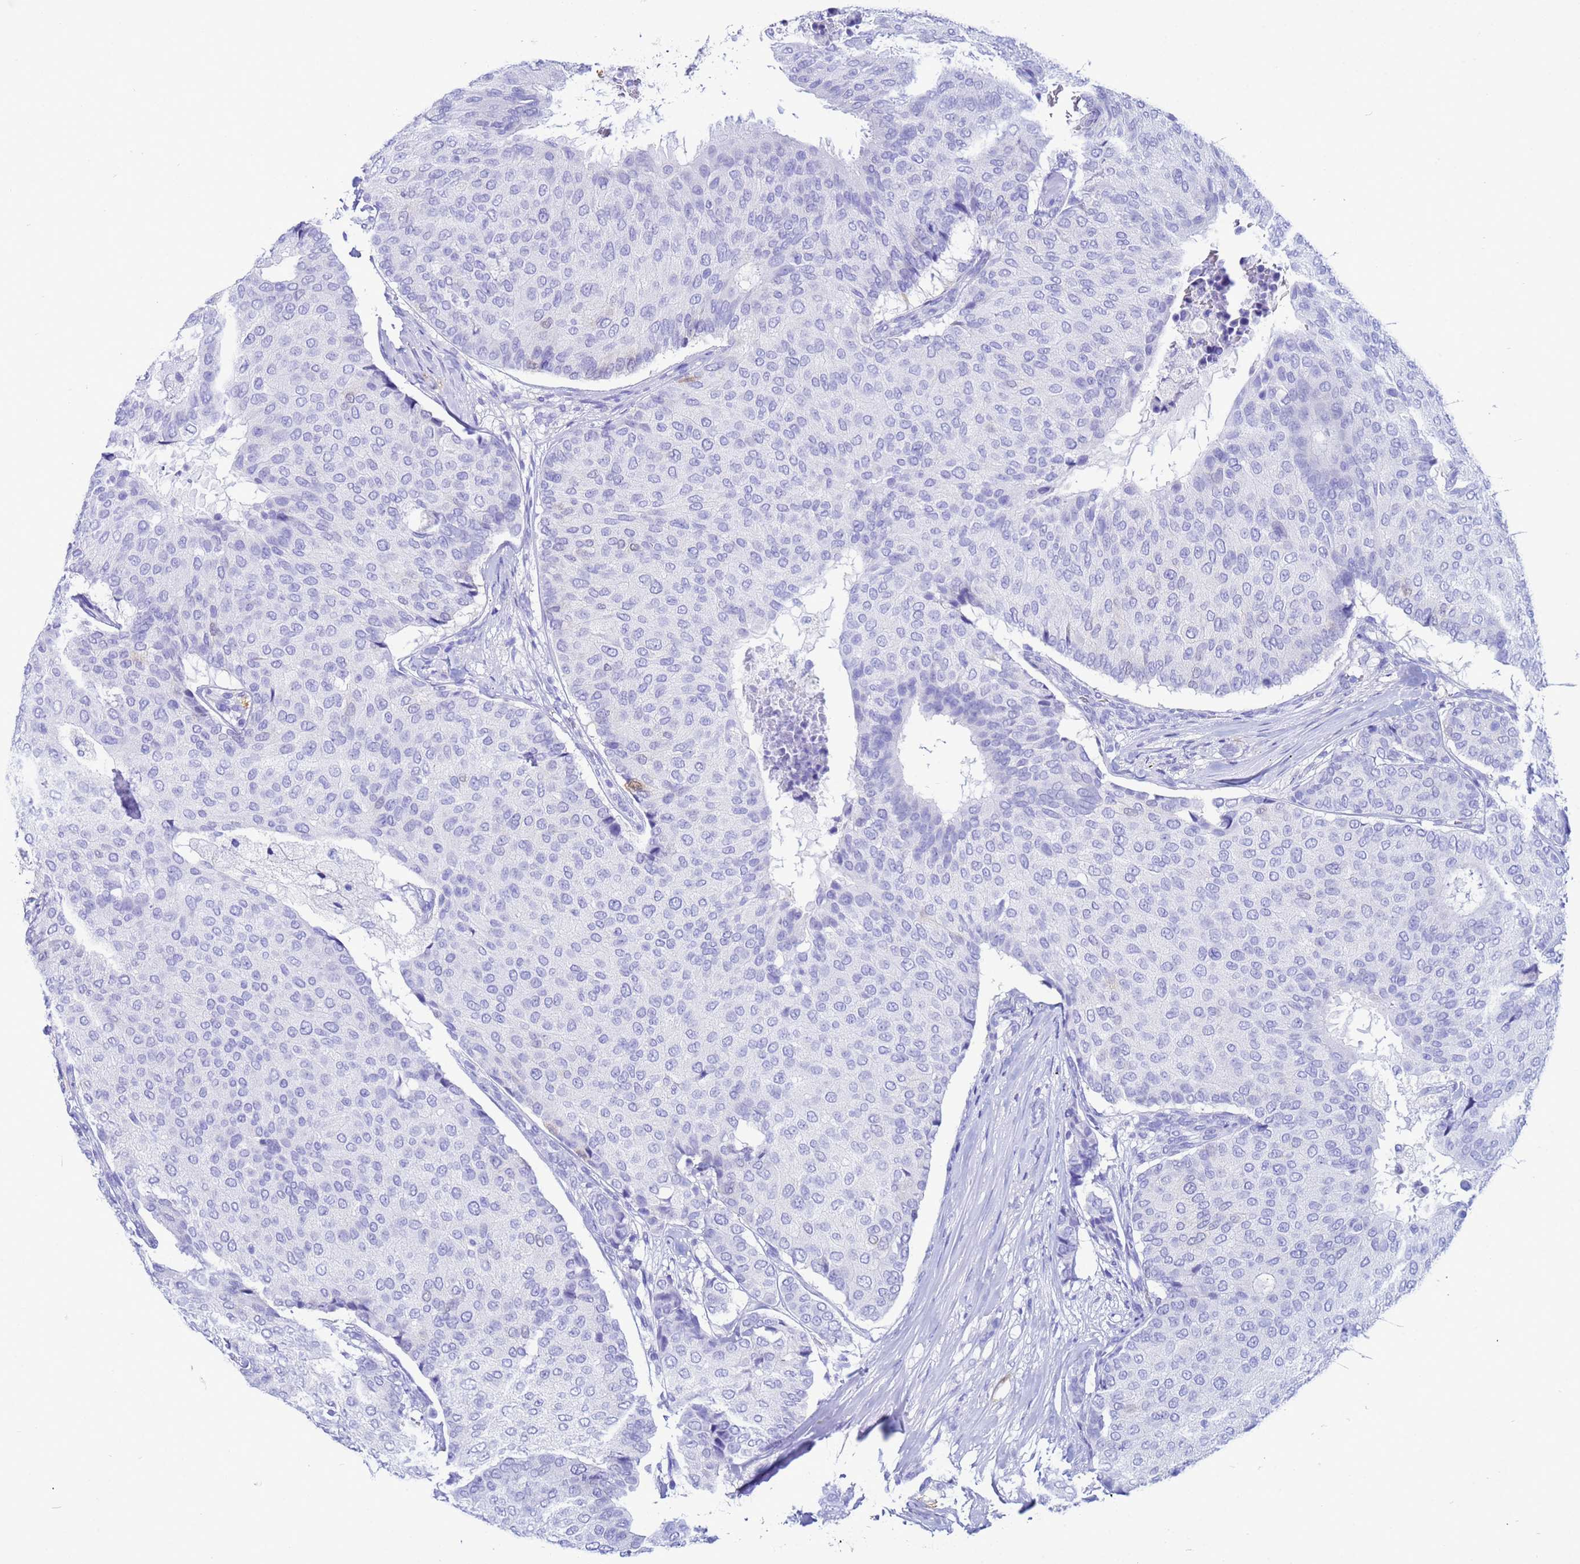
{"staining": {"intensity": "negative", "quantity": "none", "location": "none"}, "tissue": "breast cancer", "cell_type": "Tumor cells", "image_type": "cancer", "snomed": [{"axis": "morphology", "description": "Duct carcinoma"}, {"axis": "topography", "description": "Breast"}], "caption": "An IHC micrograph of breast invasive ductal carcinoma is shown. There is no staining in tumor cells of breast invasive ductal carcinoma.", "gene": "AKR1C2", "patient": {"sex": "female", "age": 75}}